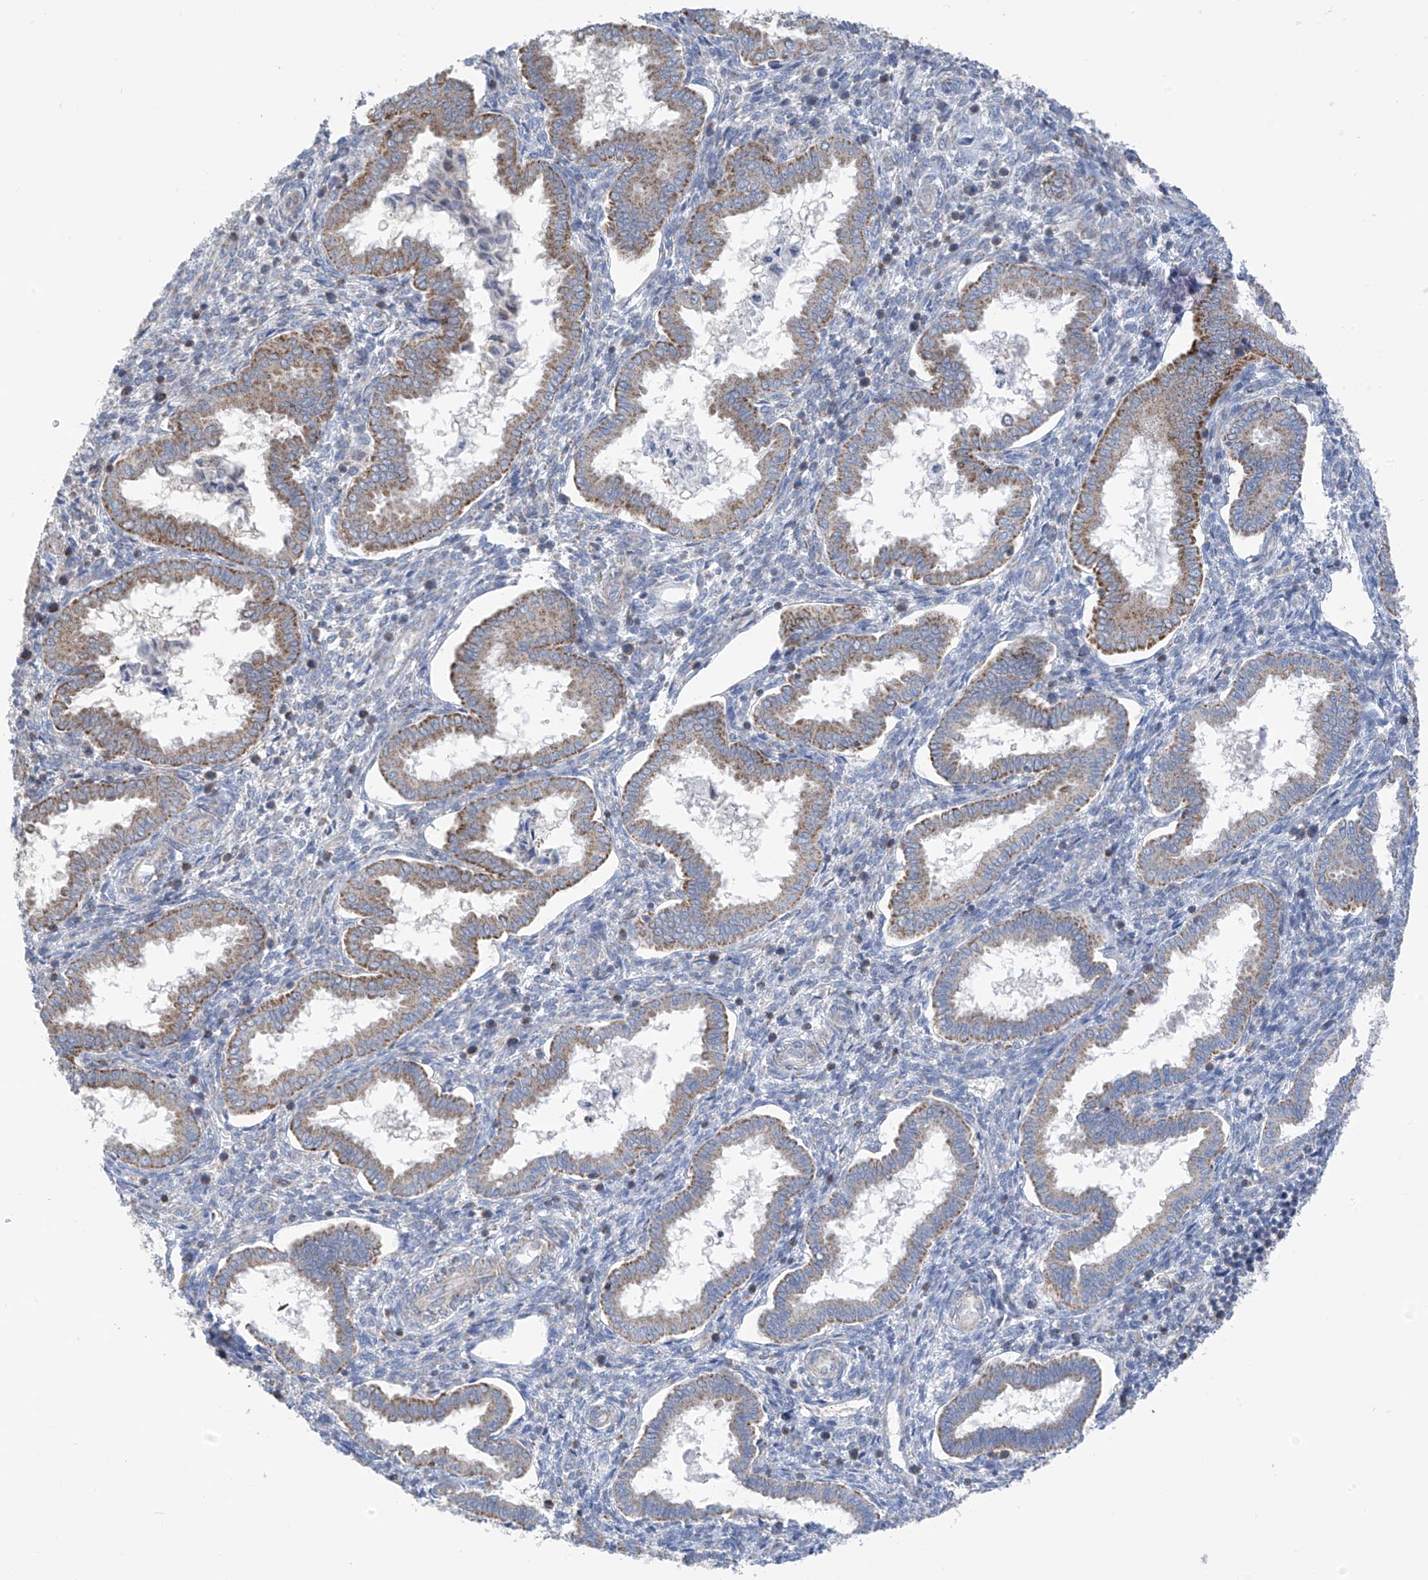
{"staining": {"intensity": "negative", "quantity": "none", "location": "none"}, "tissue": "endometrium", "cell_type": "Cells in endometrial stroma", "image_type": "normal", "snomed": [{"axis": "morphology", "description": "Normal tissue, NOS"}, {"axis": "topography", "description": "Endometrium"}], "caption": "The photomicrograph reveals no significant expression in cells in endometrial stroma of endometrium.", "gene": "SYN3", "patient": {"sex": "female", "age": 24}}